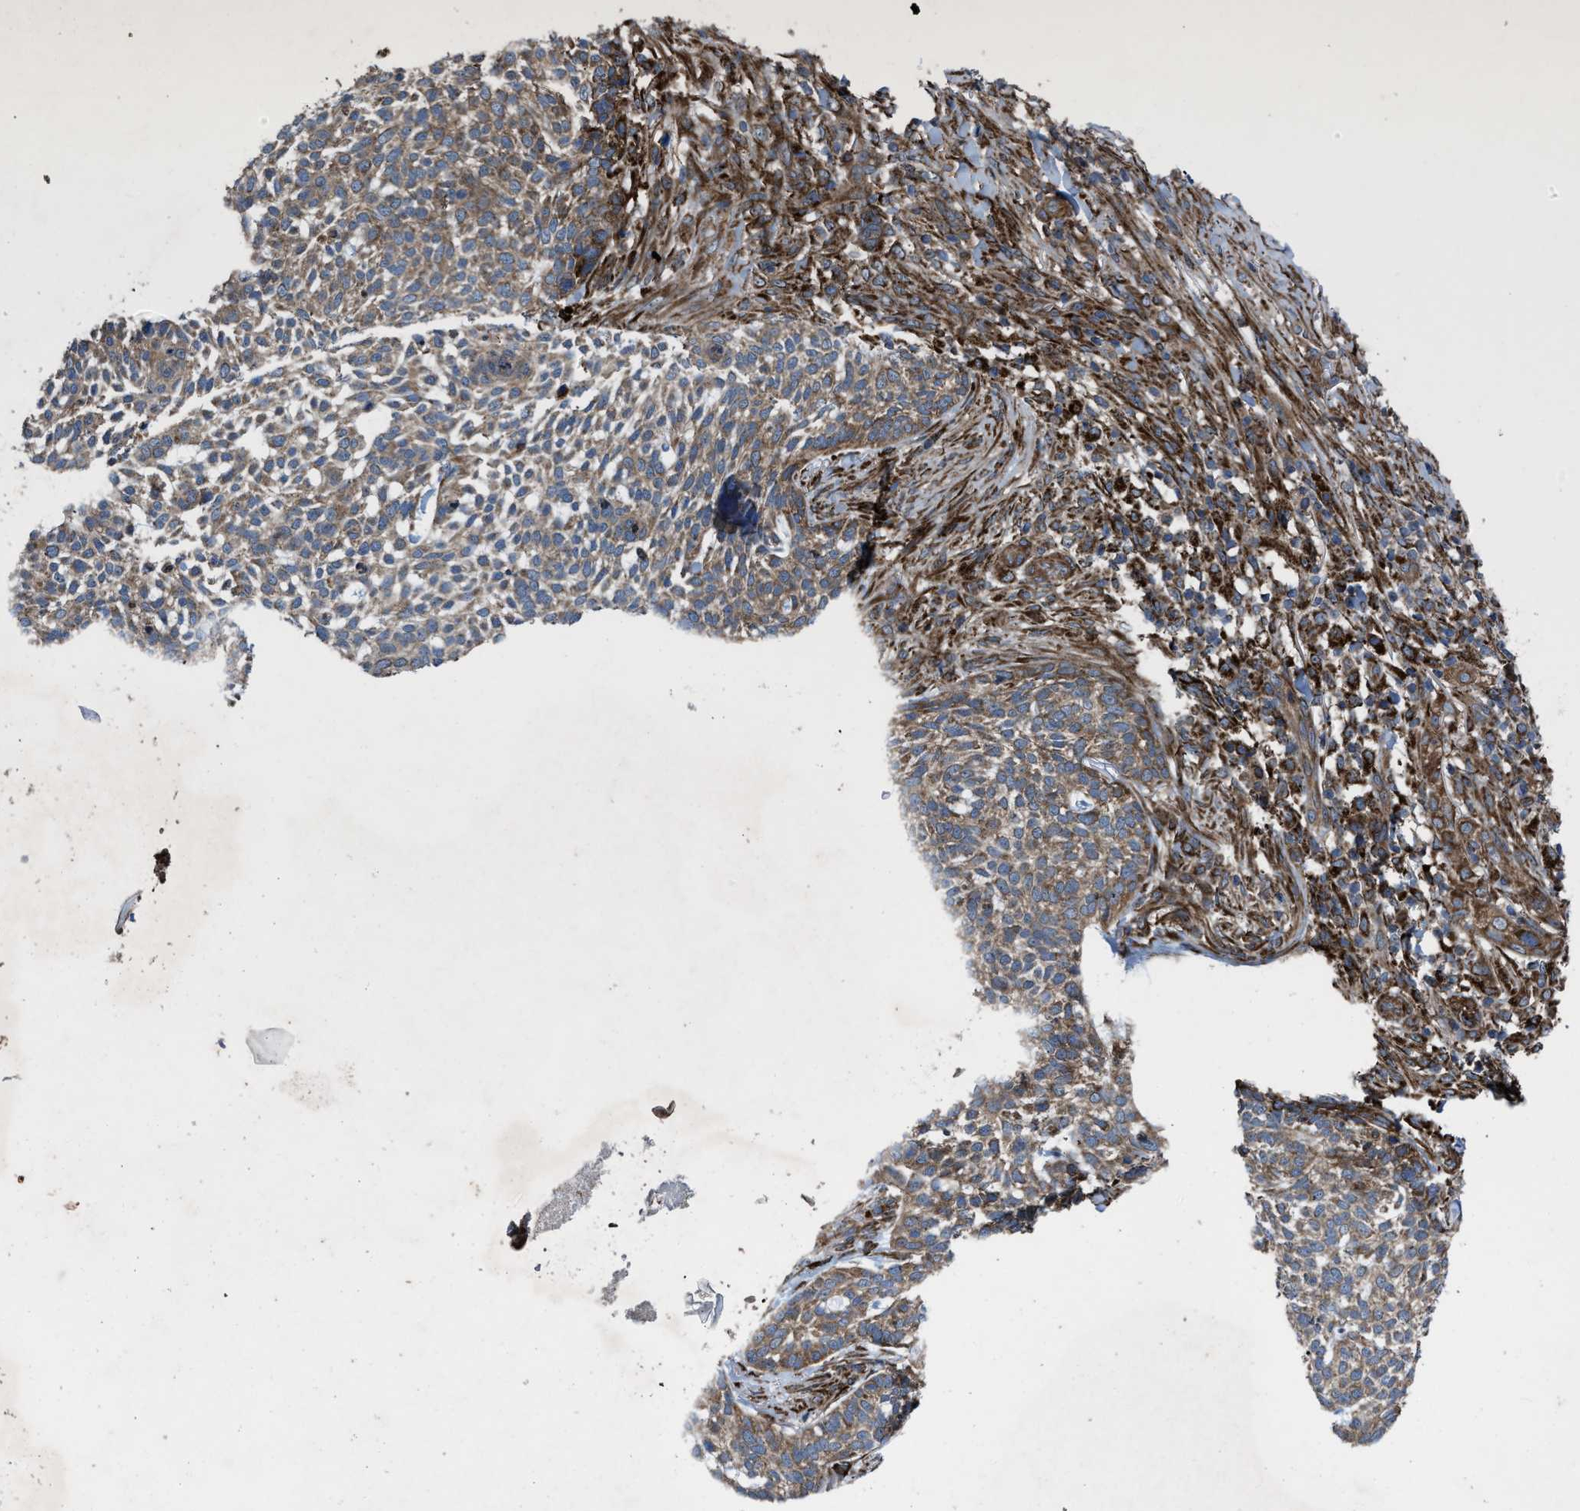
{"staining": {"intensity": "moderate", "quantity": ">75%", "location": "cytoplasmic/membranous"}, "tissue": "skin cancer", "cell_type": "Tumor cells", "image_type": "cancer", "snomed": [{"axis": "morphology", "description": "Basal cell carcinoma"}, {"axis": "topography", "description": "Skin"}], "caption": "This image displays IHC staining of human skin basal cell carcinoma, with medium moderate cytoplasmic/membranous positivity in approximately >75% of tumor cells.", "gene": "PER3", "patient": {"sex": "female", "age": 64}}